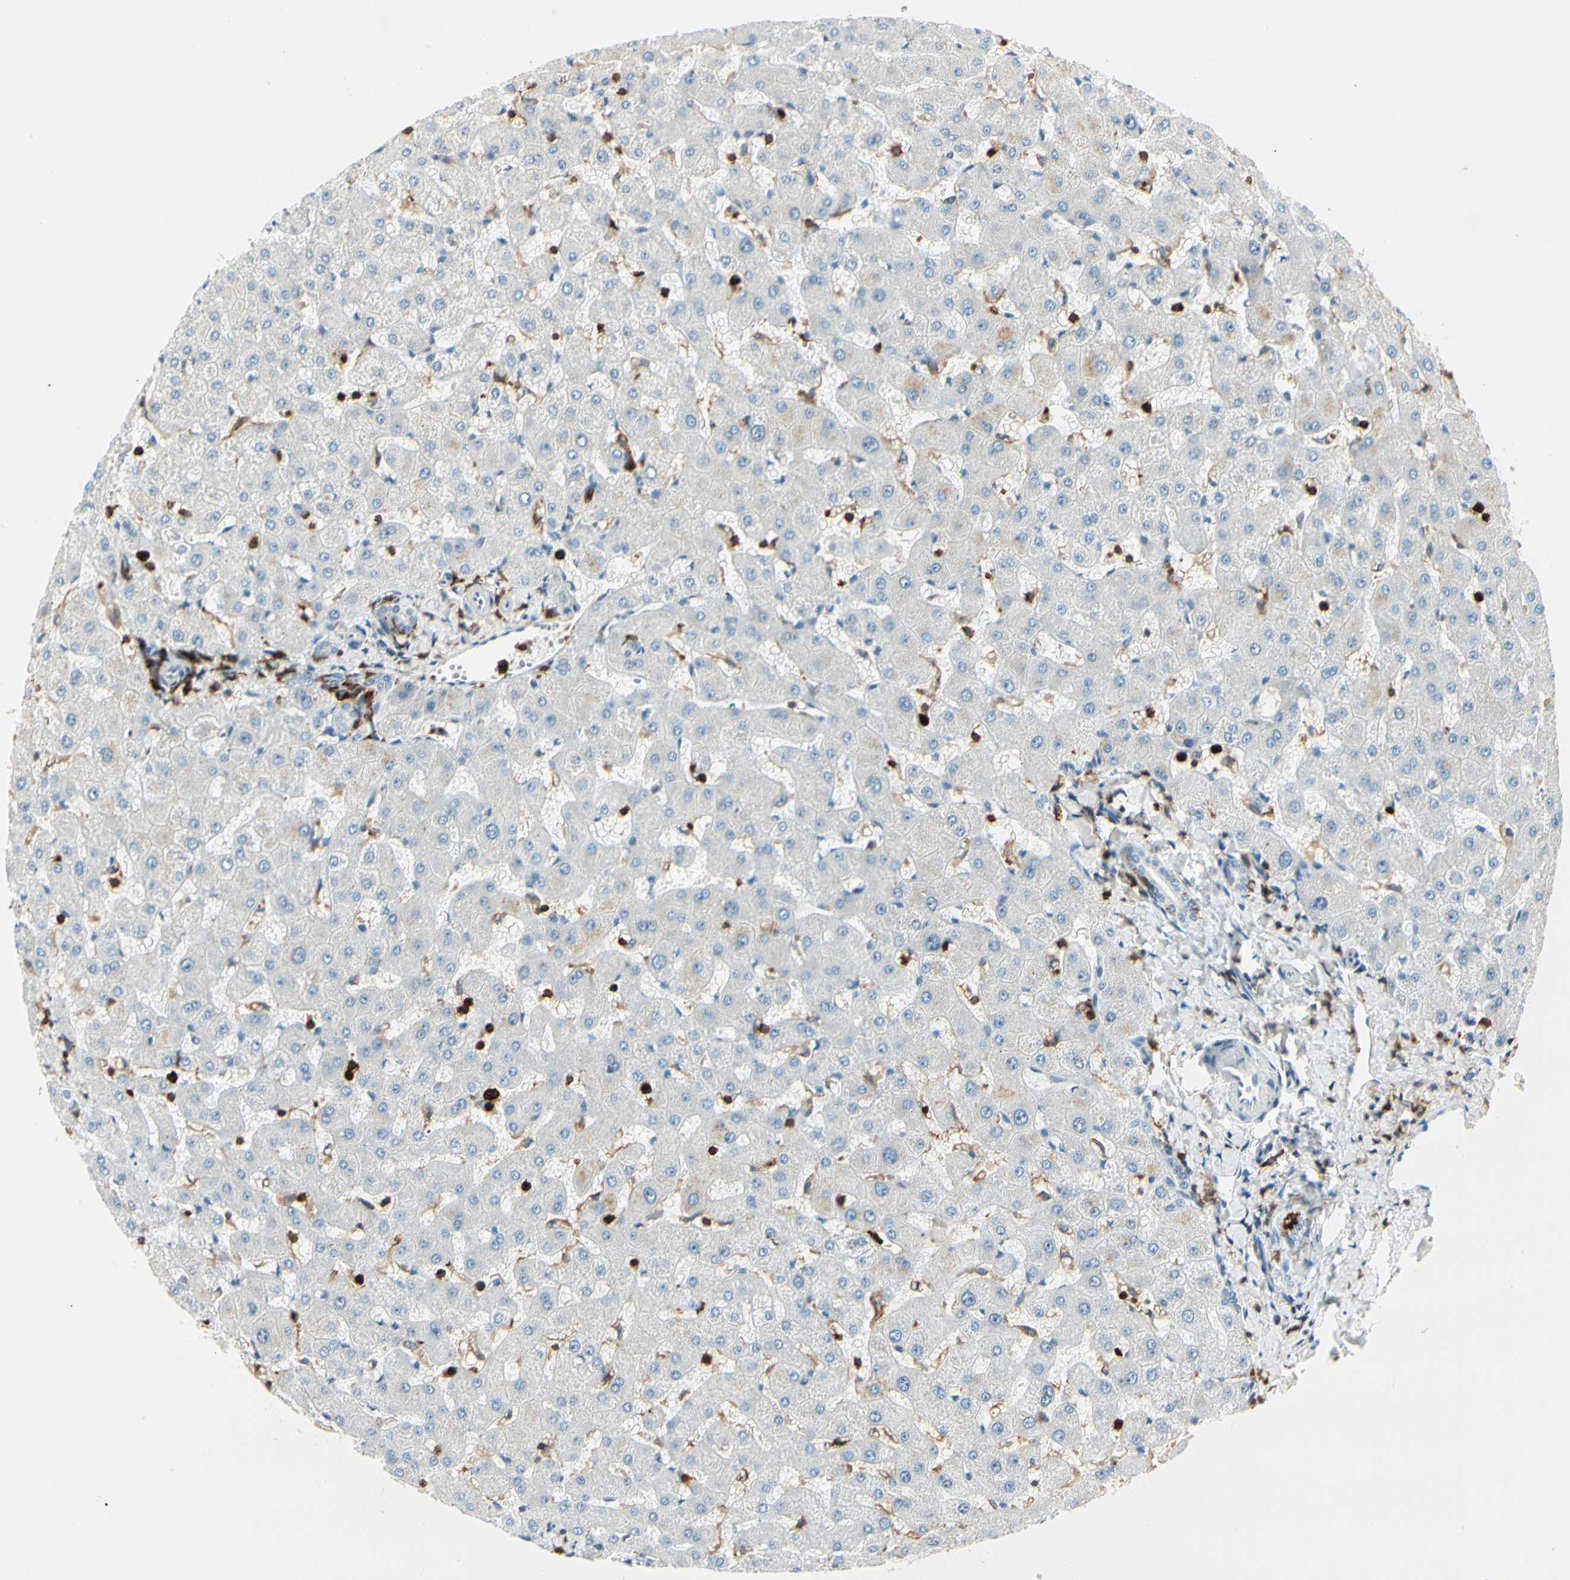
{"staining": {"intensity": "negative", "quantity": "none", "location": "none"}, "tissue": "liver", "cell_type": "Cholangiocytes", "image_type": "normal", "snomed": [{"axis": "morphology", "description": "Normal tissue, NOS"}, {"axis": "topography", "description": "Liver"}], "caption": "This is a micrograph of immunohistochemistry (IHC) staining of benign liver, which shows no positivity in cholangiocytes. (Brightfield microscopy of DAB (3,3'-diaminobenzidine) immunohistochemistry at high magnification).", "gene": "ITGB2", "patient": {"sex": "female", "age": 63}}